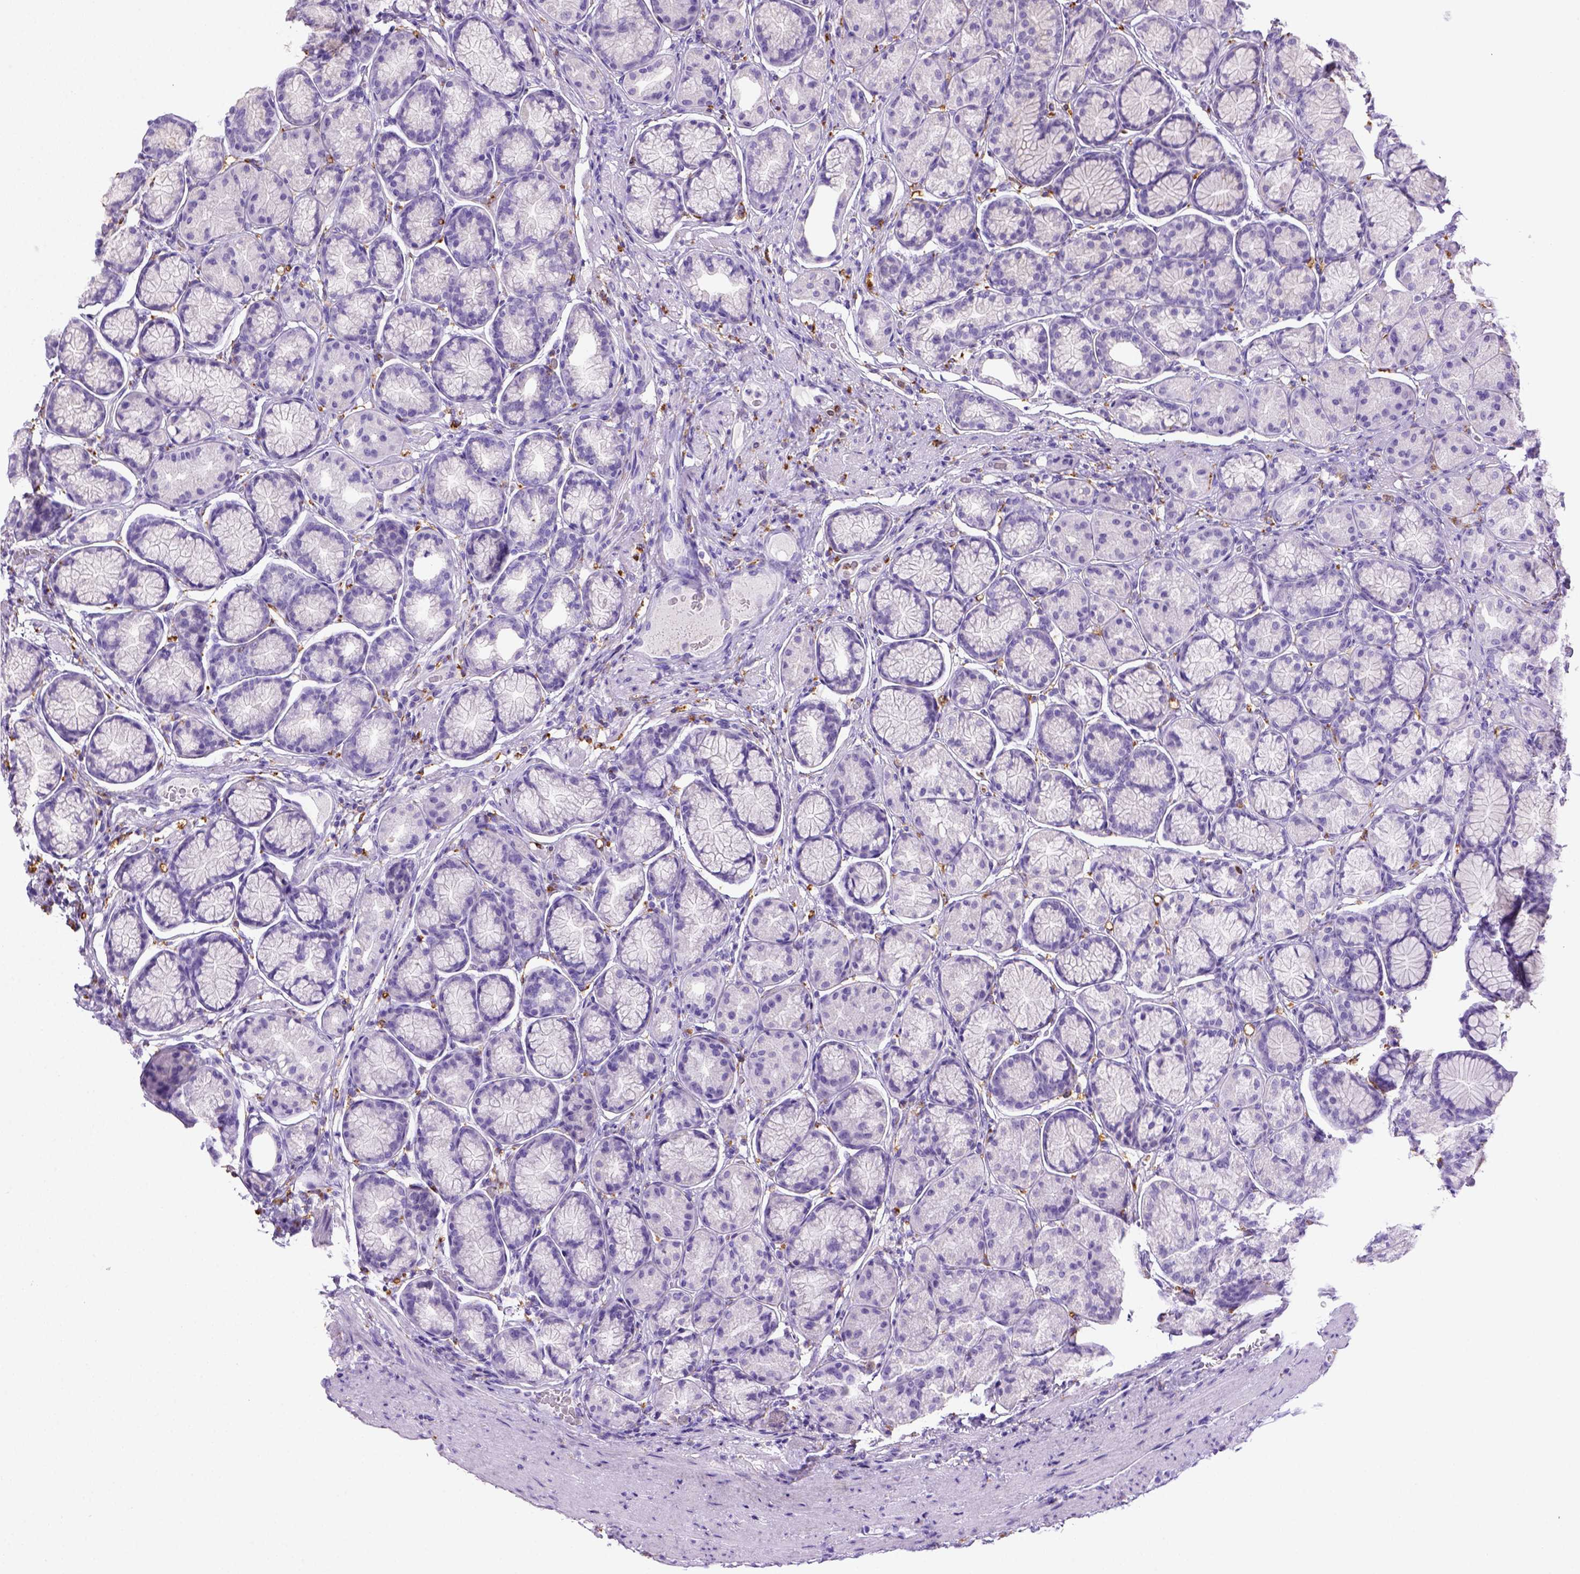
{"staining": {"intensity": "negative", "quantity": "none", "location": "none"}, "tissue": "stomach", "cell_type": "Glandular cells", "image_type": "normal", "snomed": [{"axis": "morphology", "description": "Normal tissue, NOS"}, {"axis": "morphology", "description": "Adenocarcinoma, NOS"}, {"axis": "morphology", "description": "Adenocarcinoma, High grade"}, {"axis": "topography", "description": "Stomach, upper"}, {"axis": "topography", "description": "Stomach"}], "caption": "Immunohistochemistry histopathology image of unremarkable stomach stained for a protein (brown), which demonstrates no expression in glandular cells.", "gene": "CD68", "patient": {"sex": "female", "age": 65}}